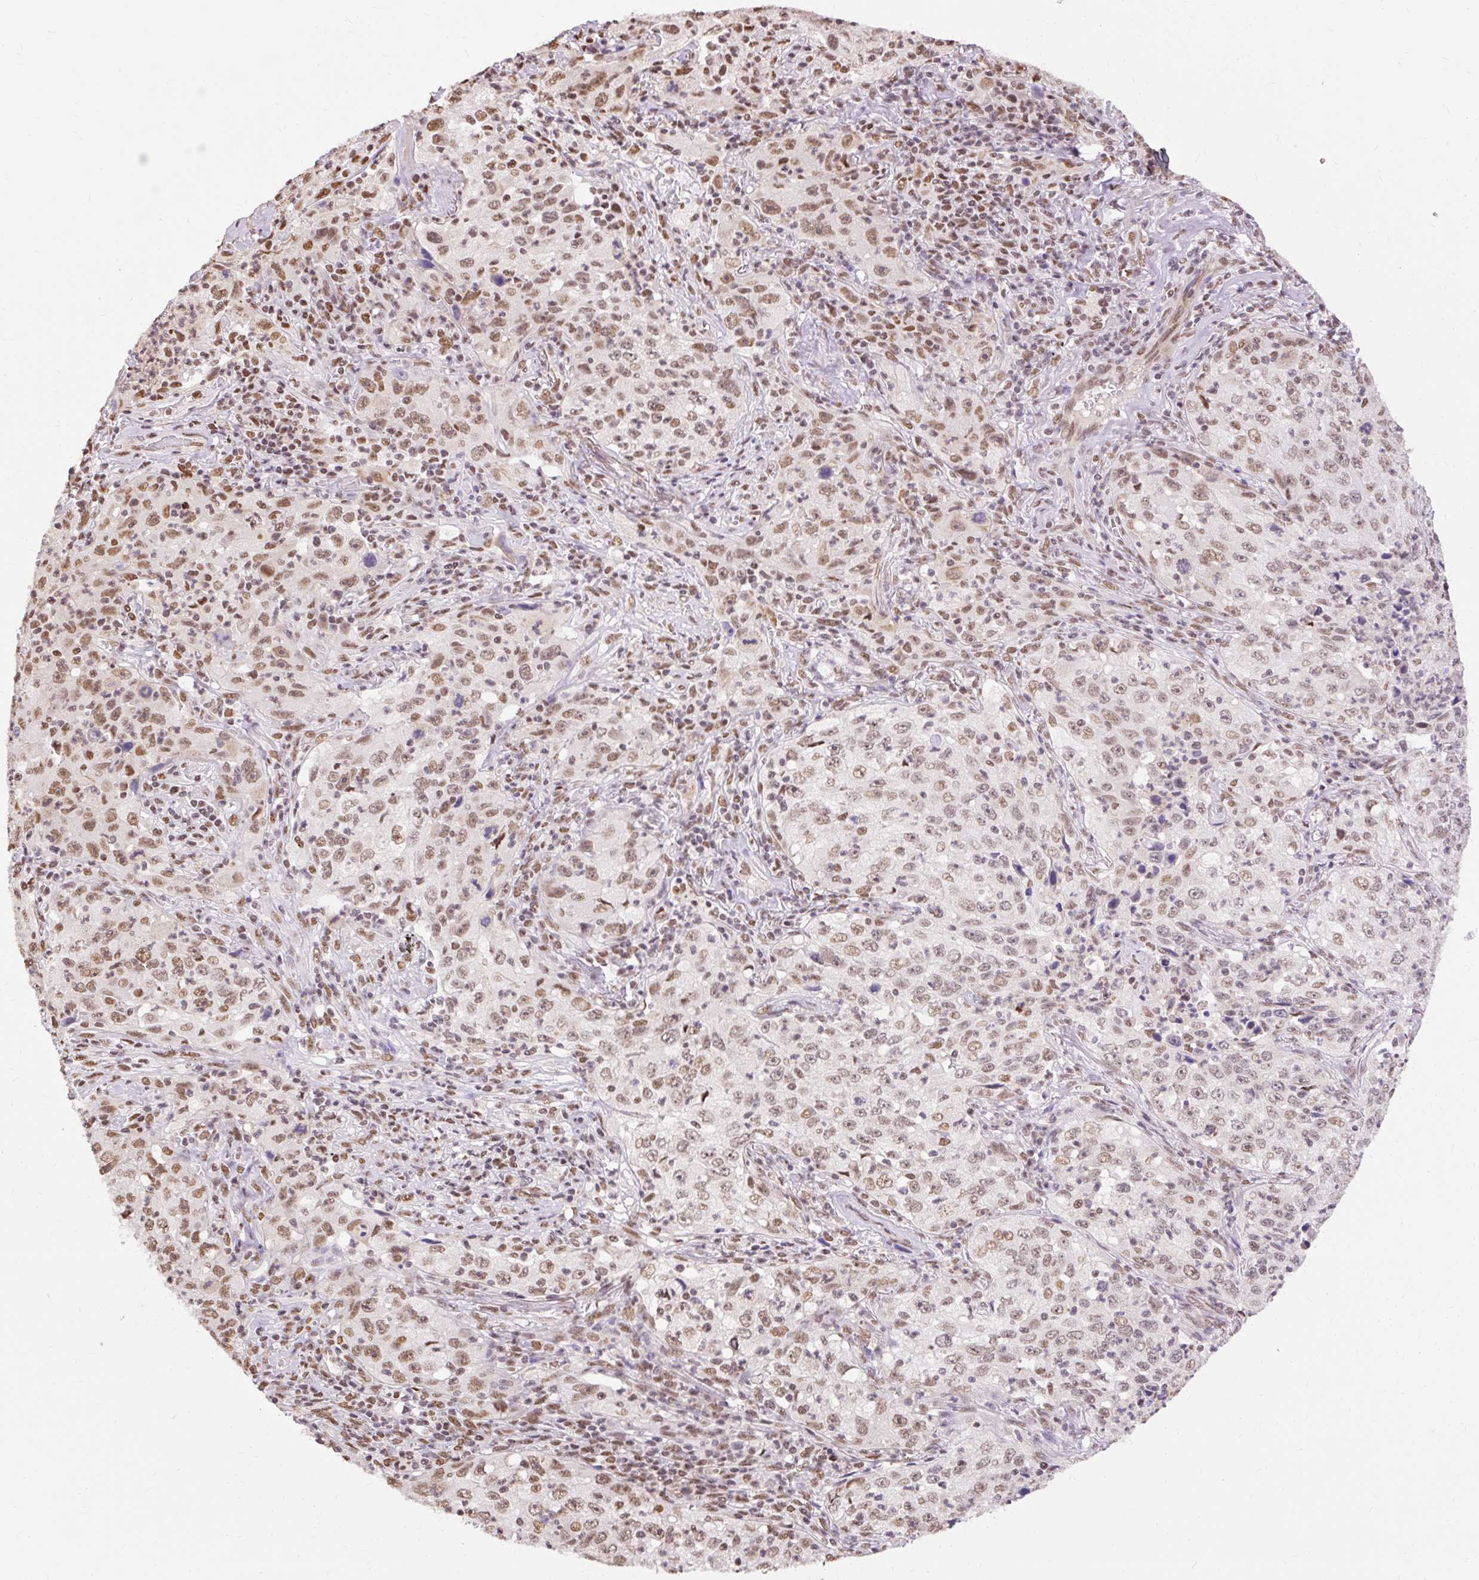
{"staining": {"intensity": "moderate", "quantity": ">75%", "location": "nuclear"}, "tissue": "lung cancer", "cell_type": "Tumor cells", "image_type": "cancer", "snomed": [{"axis": "morphology", "description": "Squamous cell carcinoma, NOS"}, {"axis": "topography", "description": "Lung"}], "caption": "The image demonstrates immunohistochemical staining of squamous cell carcinoma (lung). There is moderate nuclear staining is identified in about >75% of tumor cells. (Brightfield microscopy of DAB IHC at high magnification).", "gene": "NPIPB12", "patient": {"sex": "male", "age": 71}}